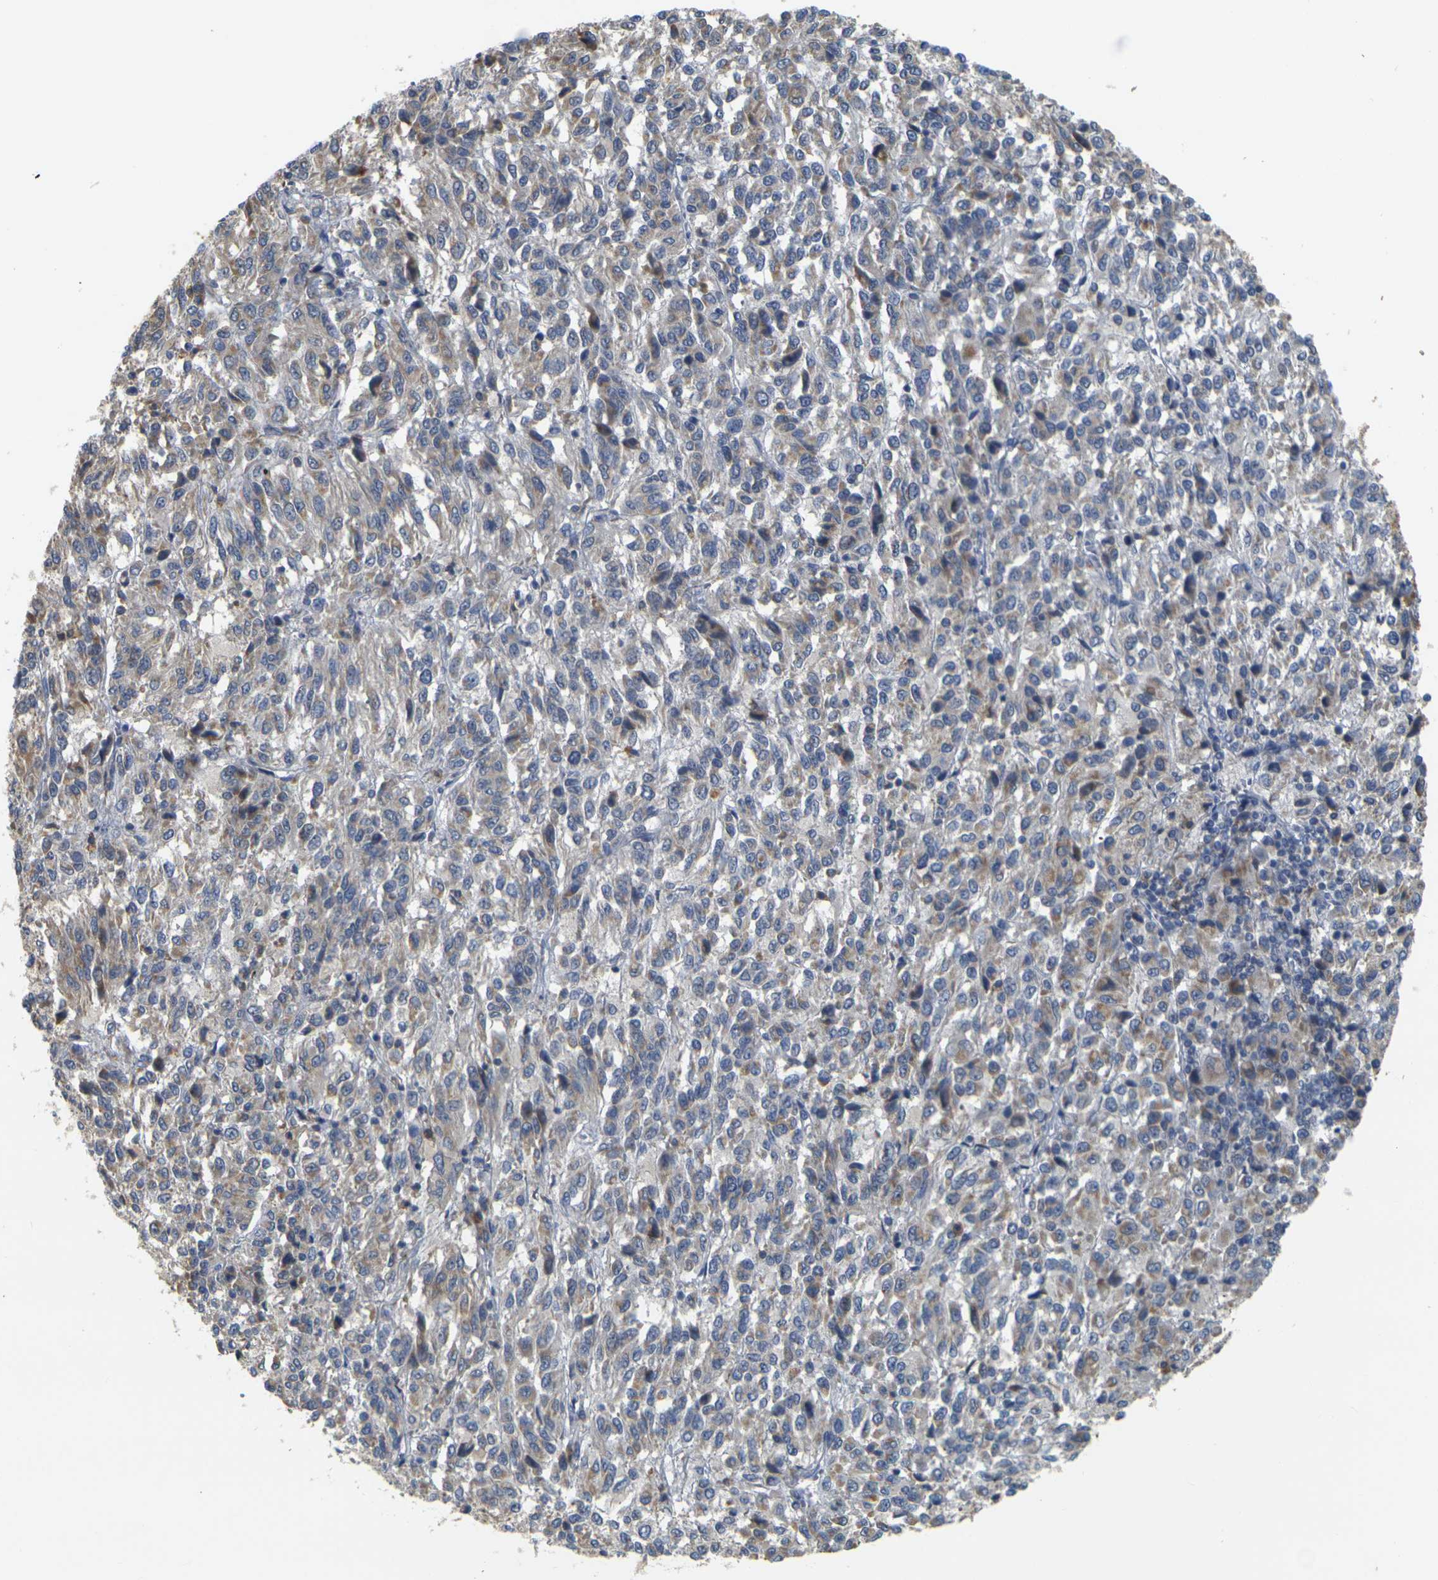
{"staining": {"intensity": "weak", "quantity": ">75%", "location": "cytoplasmic/membranous"}, "tissue": "melanoma", "cell_type": "Tumor cells", "image_type": "cancer", "snomed": [{"axis": "morphology", "description": "Malignant melanoma, Metastatic site"}, {"axis": "topography", "description": "Lung"}], "caption": "Immunohistochemistry photomicrograph of neoplastic tissue: melanoma stained using IHC exhibits low levels of weak protein expression localized specifically in the cytoplasmic/membranous of tumor cells, appearing as a cytoplasmic/membranous brown color.", "gene": "GDAP1", "patient": {"sex": "male", "age": 64}}